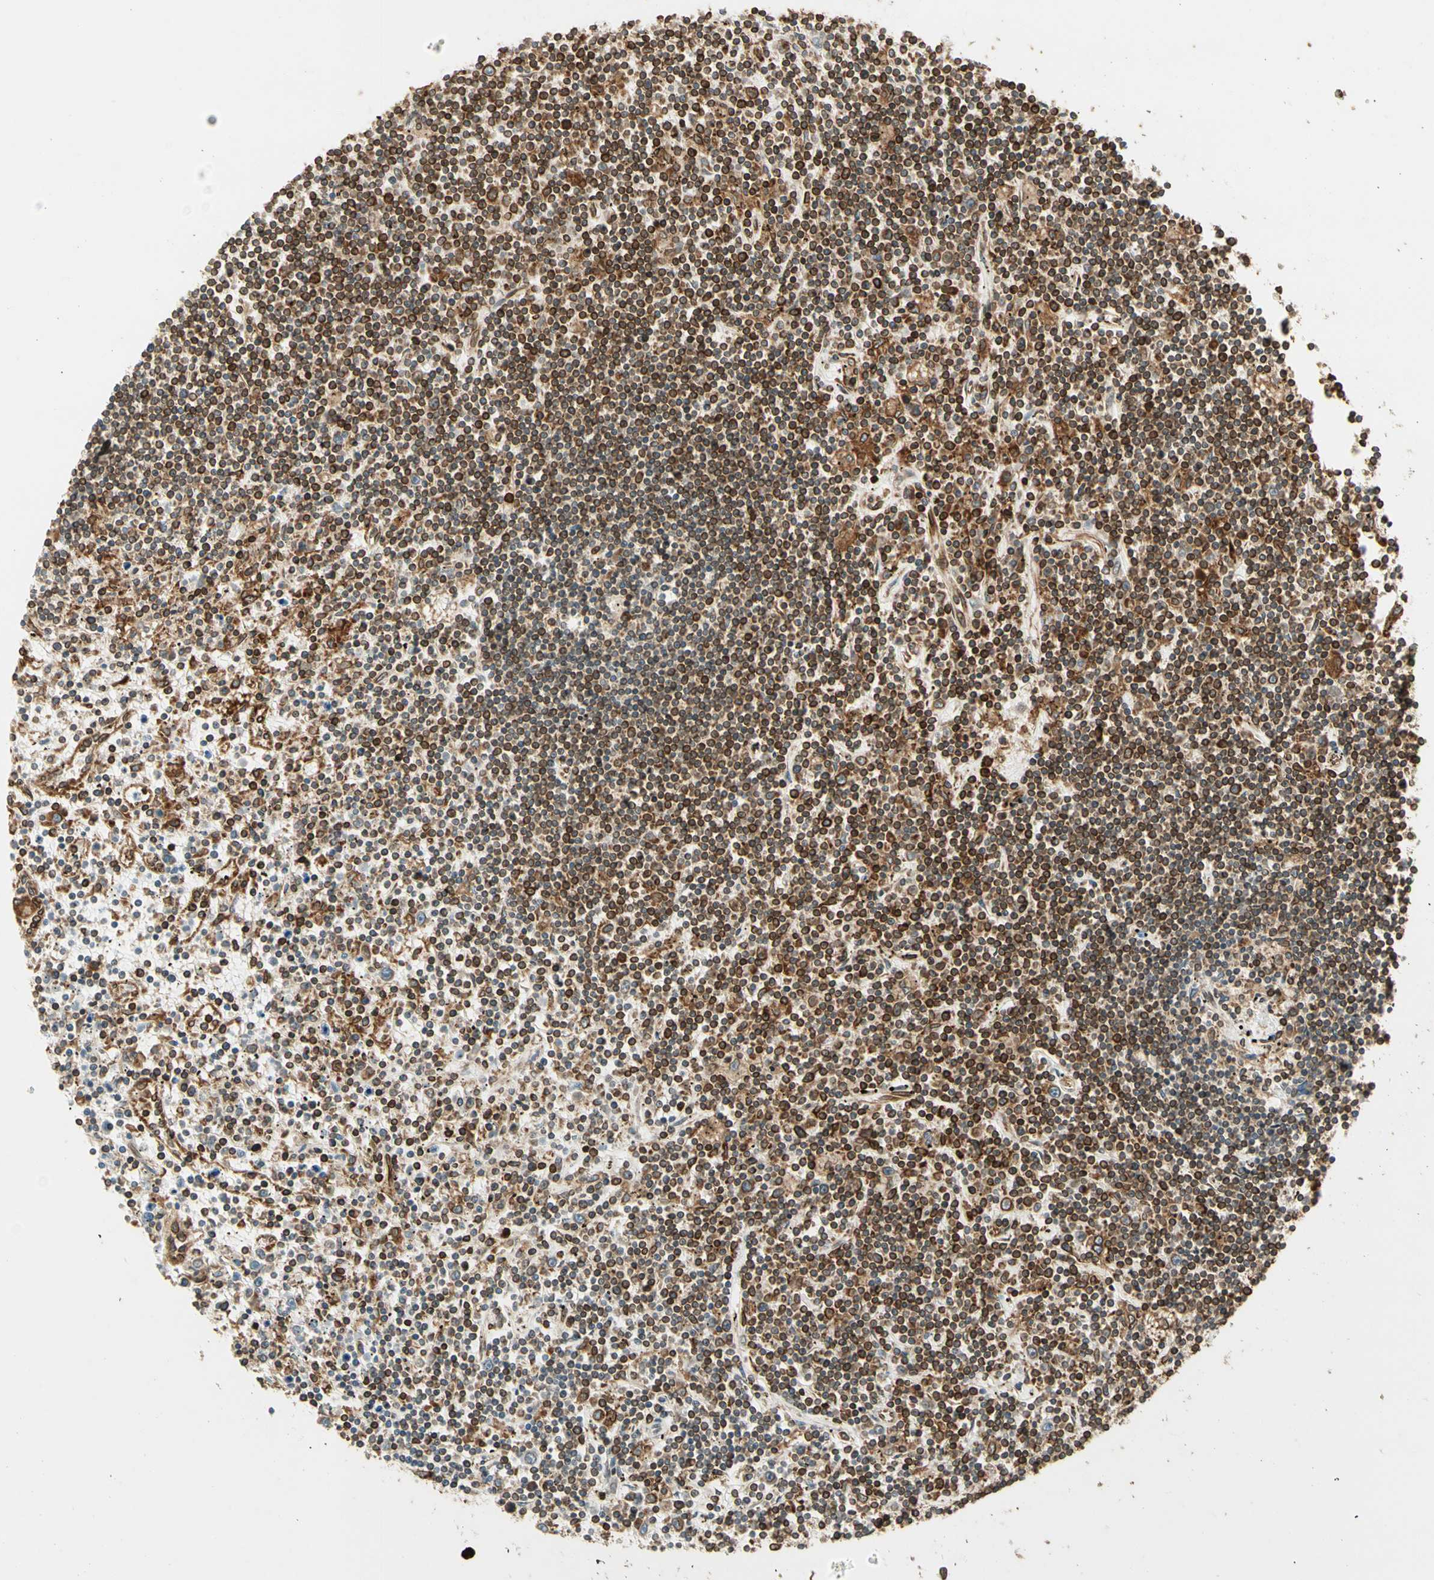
{"staining": {"intensity": "strong", "quantity": ">75%", "location": "cytoplasmic/membranous"}, "tissue": "lymphoma", "cell_type": "Tumor cells", "image_type": "cancer", "snomed": [{"axis": "morphology", "description": "Malignant lymphoma, non-Hodgkin's type, Low grade"}, {"axis": "topography", "description": "Spleen"}], "caption": "This is an image of immunohistochemistry (IHC) staining of lymphoma, which shows strong positivity in the cytoplasmic/membranous of tumor cells.", "gene": "TAPBP", "patient": {"sex": "male", "age": 76}}